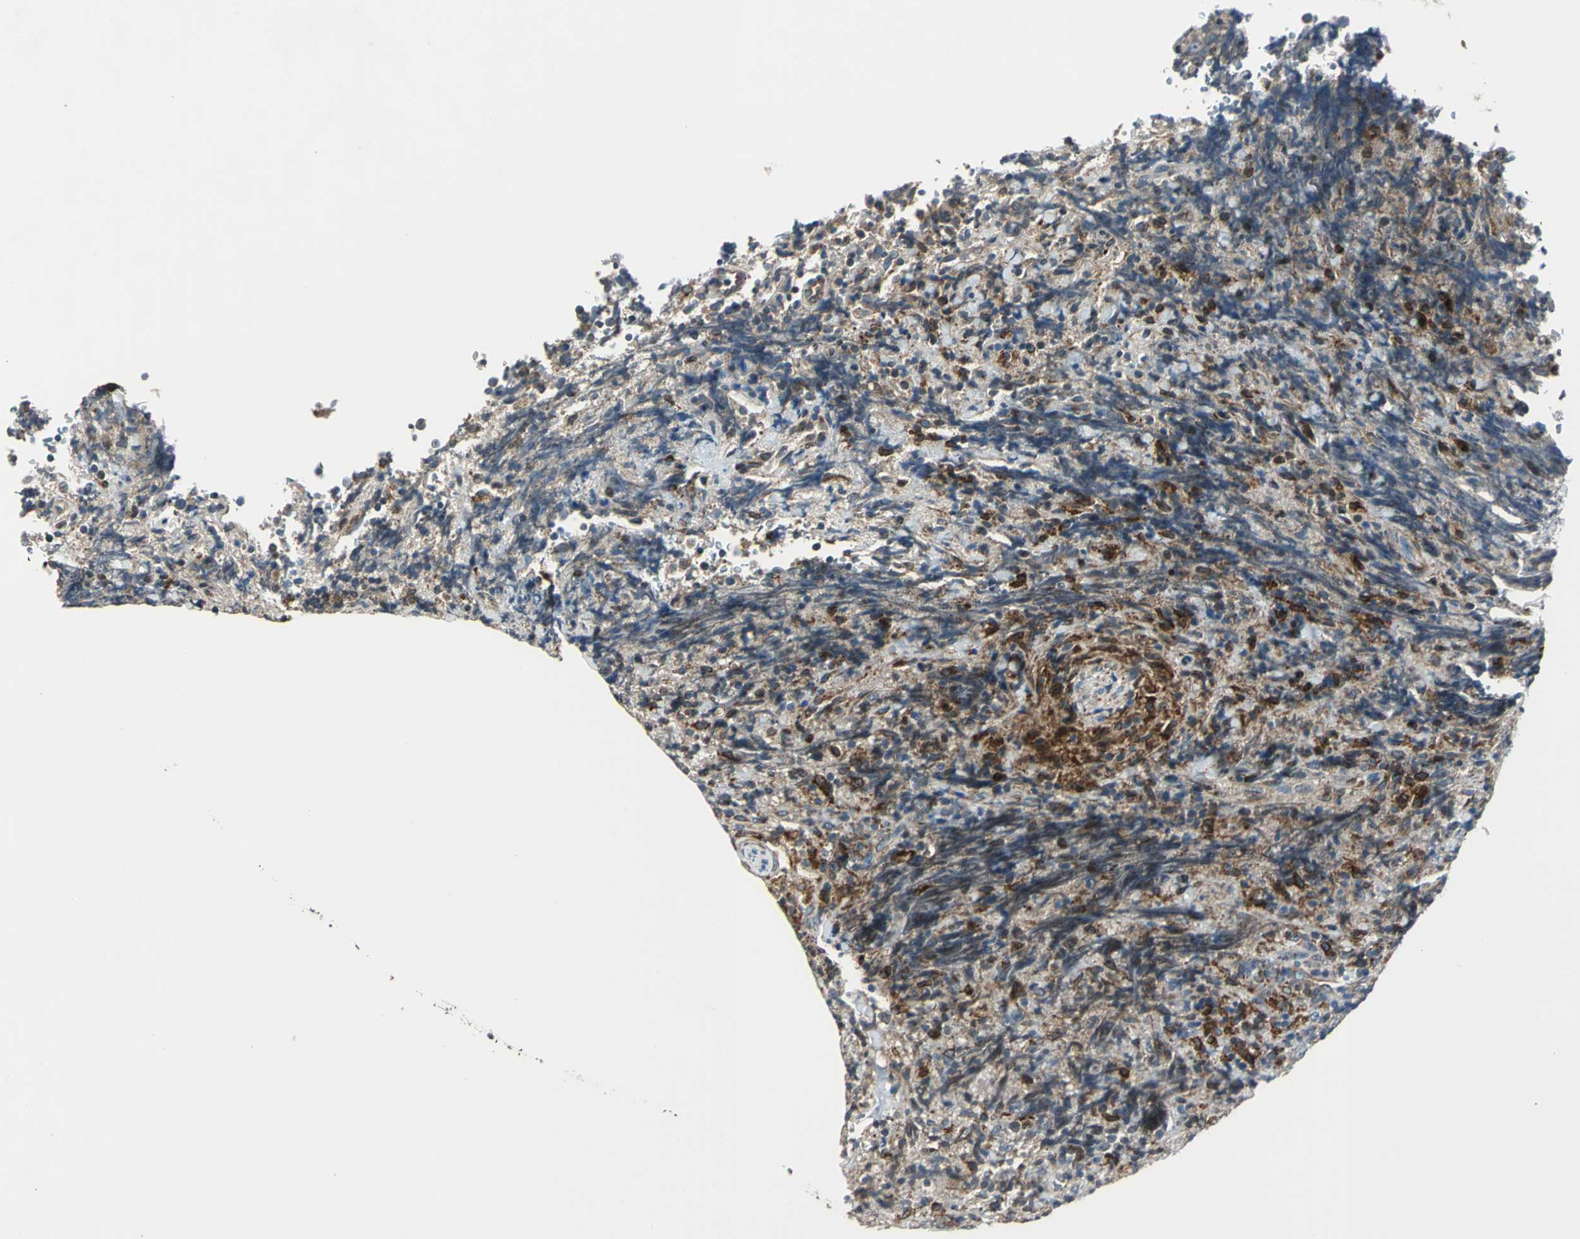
{"staining": {"intensity": "moderate", "quantity": "25%-75%", "location": "cytoplasmic/membranous"}, "tissue": "lymphoma", "cell_type": "Tumor cells", "image_type": "cancer", "snomed": [{"axis": "morphology", "description": "Malignant lymphoma, non-Hodgkin's type, High grade"}, {"axis": "topography", "description": "Tonsil"}], "caption": "About 25%-75% of tumor cells in human lymphoma display moderate cytoplasmic/membranous protein positivity as visualized by brown immunohistochemical staining.", "gene": "HTATIP2", "patient": {"sex": "female", "age": 36}}